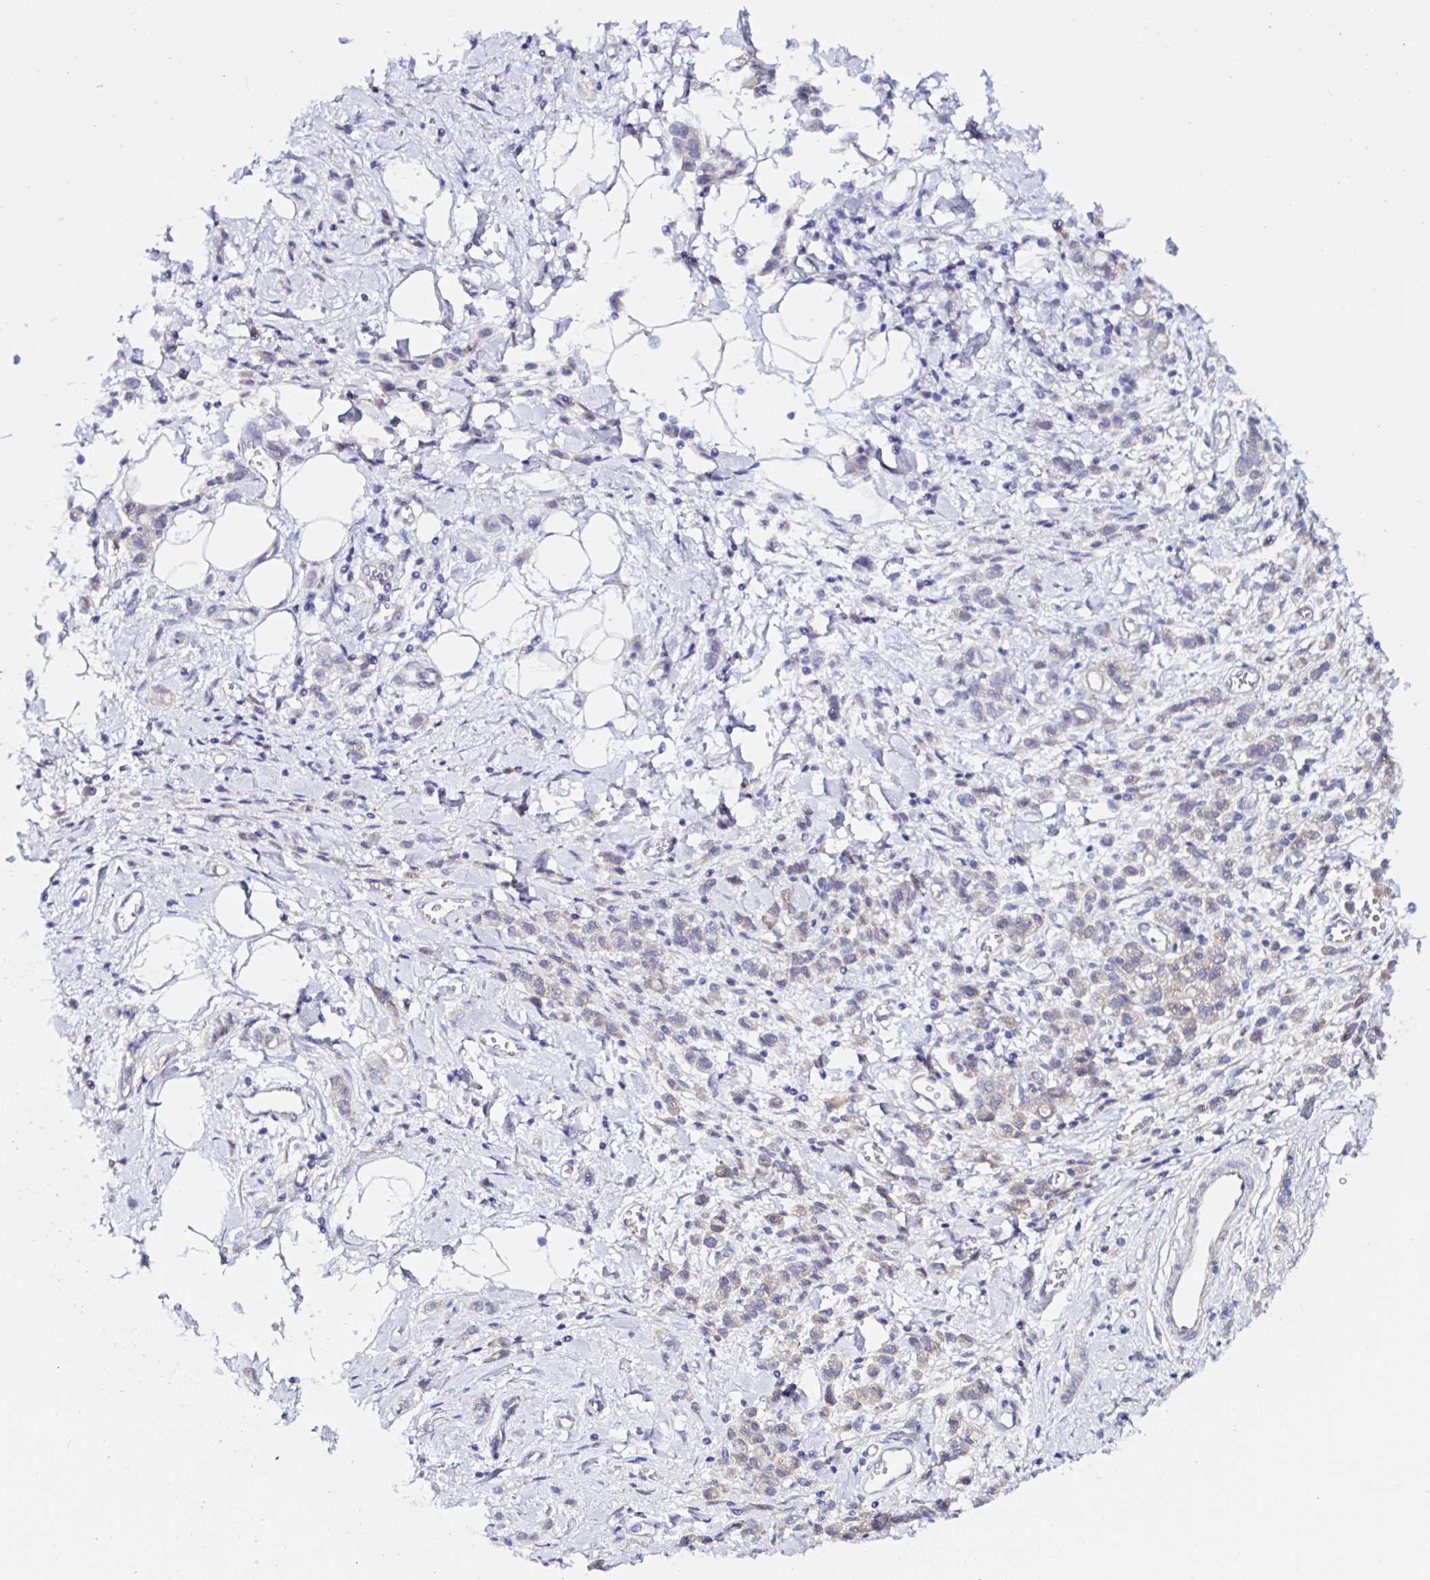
{"staining": {"intensity": "negative", "quantity": "none", "location": "none"}, "tissue": "stomach cancer", "cell_type": "Tumor cells", "image_type": "cancer", "snomed": [{"axis": "morphology", "description": "Adenocarcinoma, NOS"}, {"axis": "topography", "description": "Stomach"}], "caption": "Immunohistochemical staining of stomach adenocarcinoma exhibits no significant positivity in tumor cells.", "gene": "RSRP1", "patient": {"sex": "male", "age": 77}}